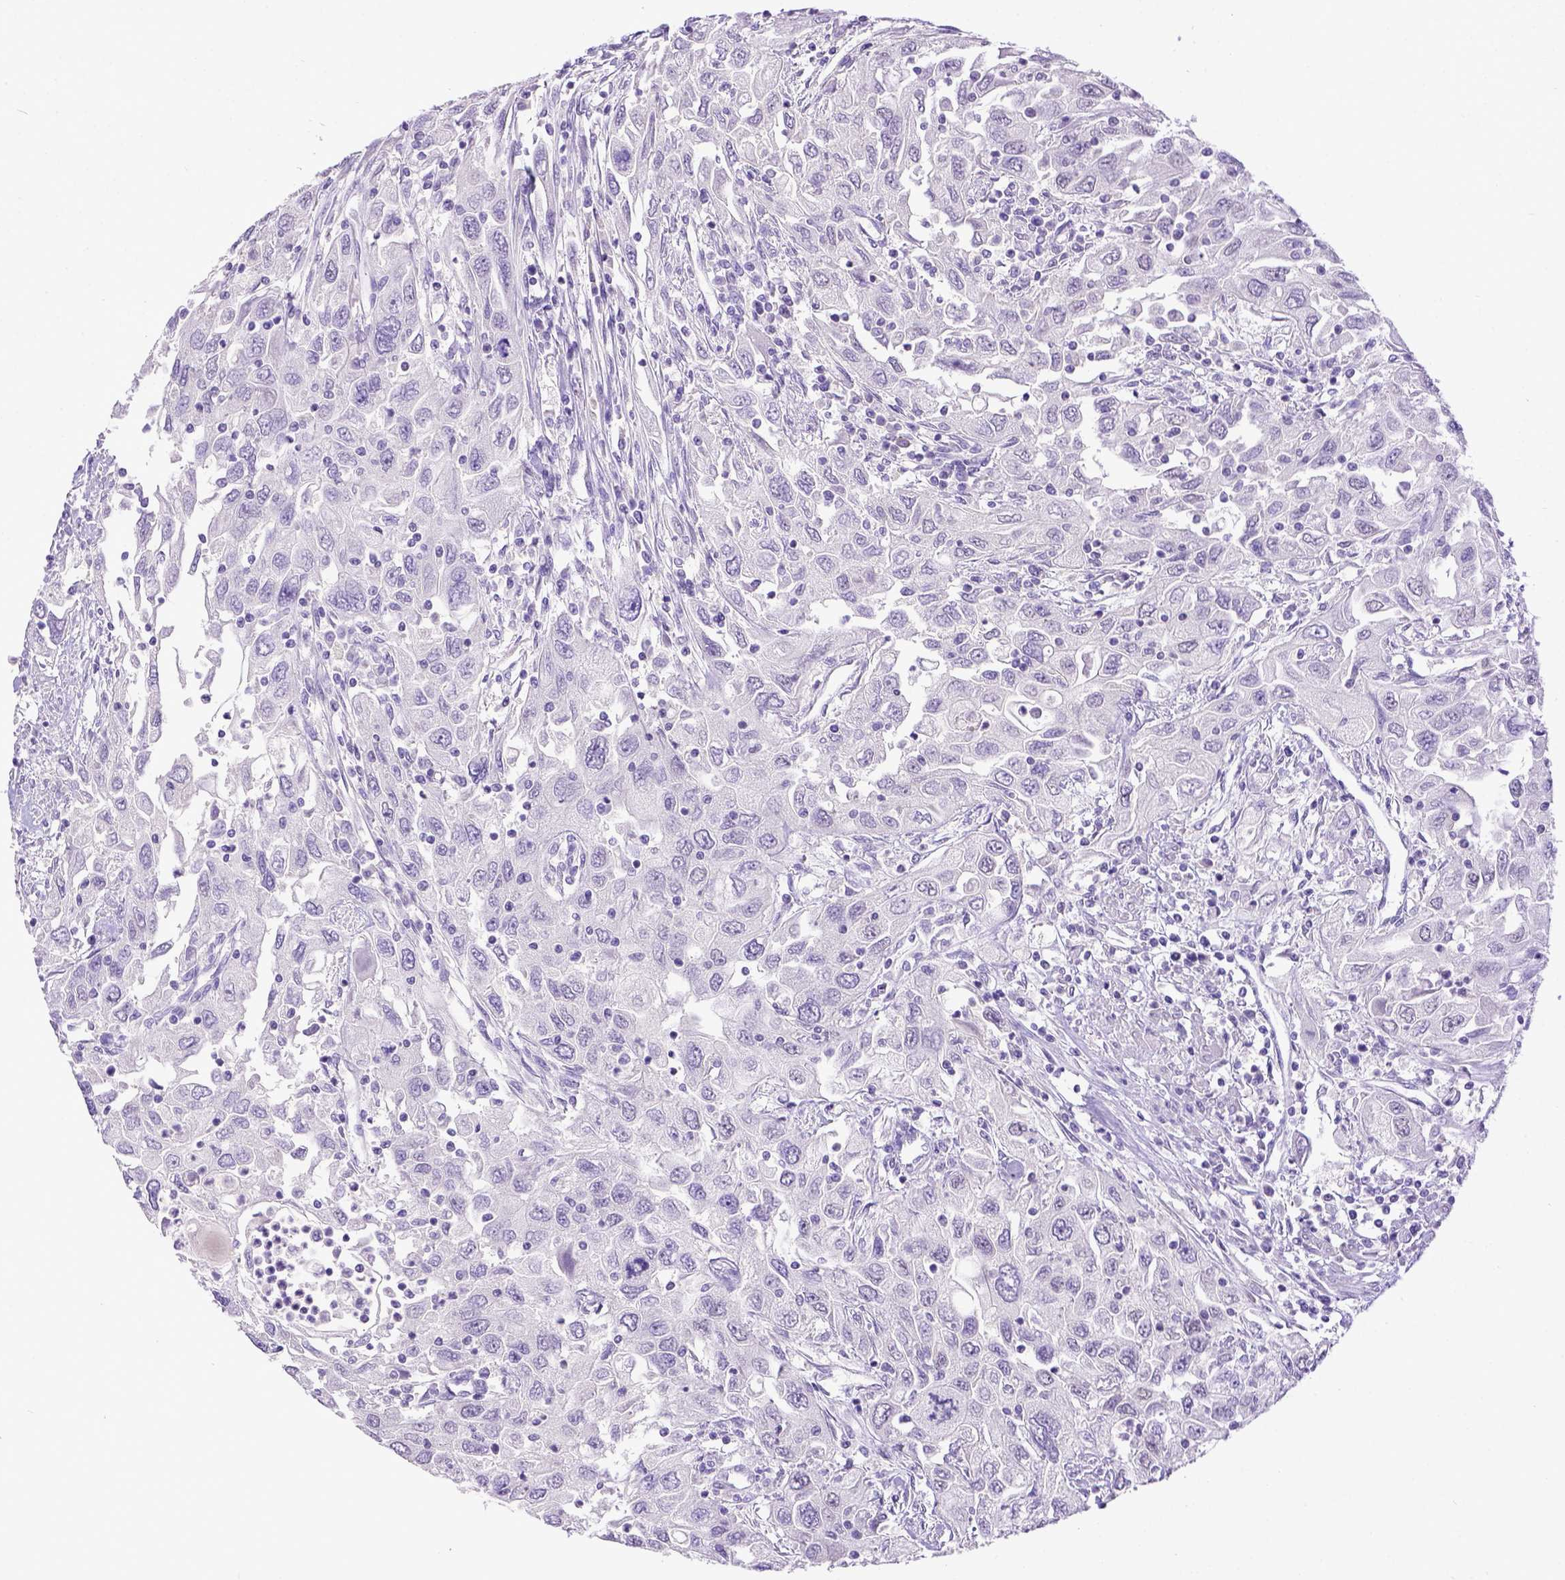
{"staining": {"intensity": "negative", "quantity": "none", "location": "none"}, "tissue": "urothelial cancer", "cell_type": "Tumor cells", "image_type": "cancer", "snomed": [{"axis": "morphology", "description": "Urothelial carcinoma, High grade"}, {"axis": "topography", "description": "Urinary bladder"}], "caption": "This is a photomicrograph of IHC staining of urothelial carcinoma (high-grade), which shows no staining in tumor cells.", "gene": "ESR1", "patient": {"sex": "male", "age": 76}}